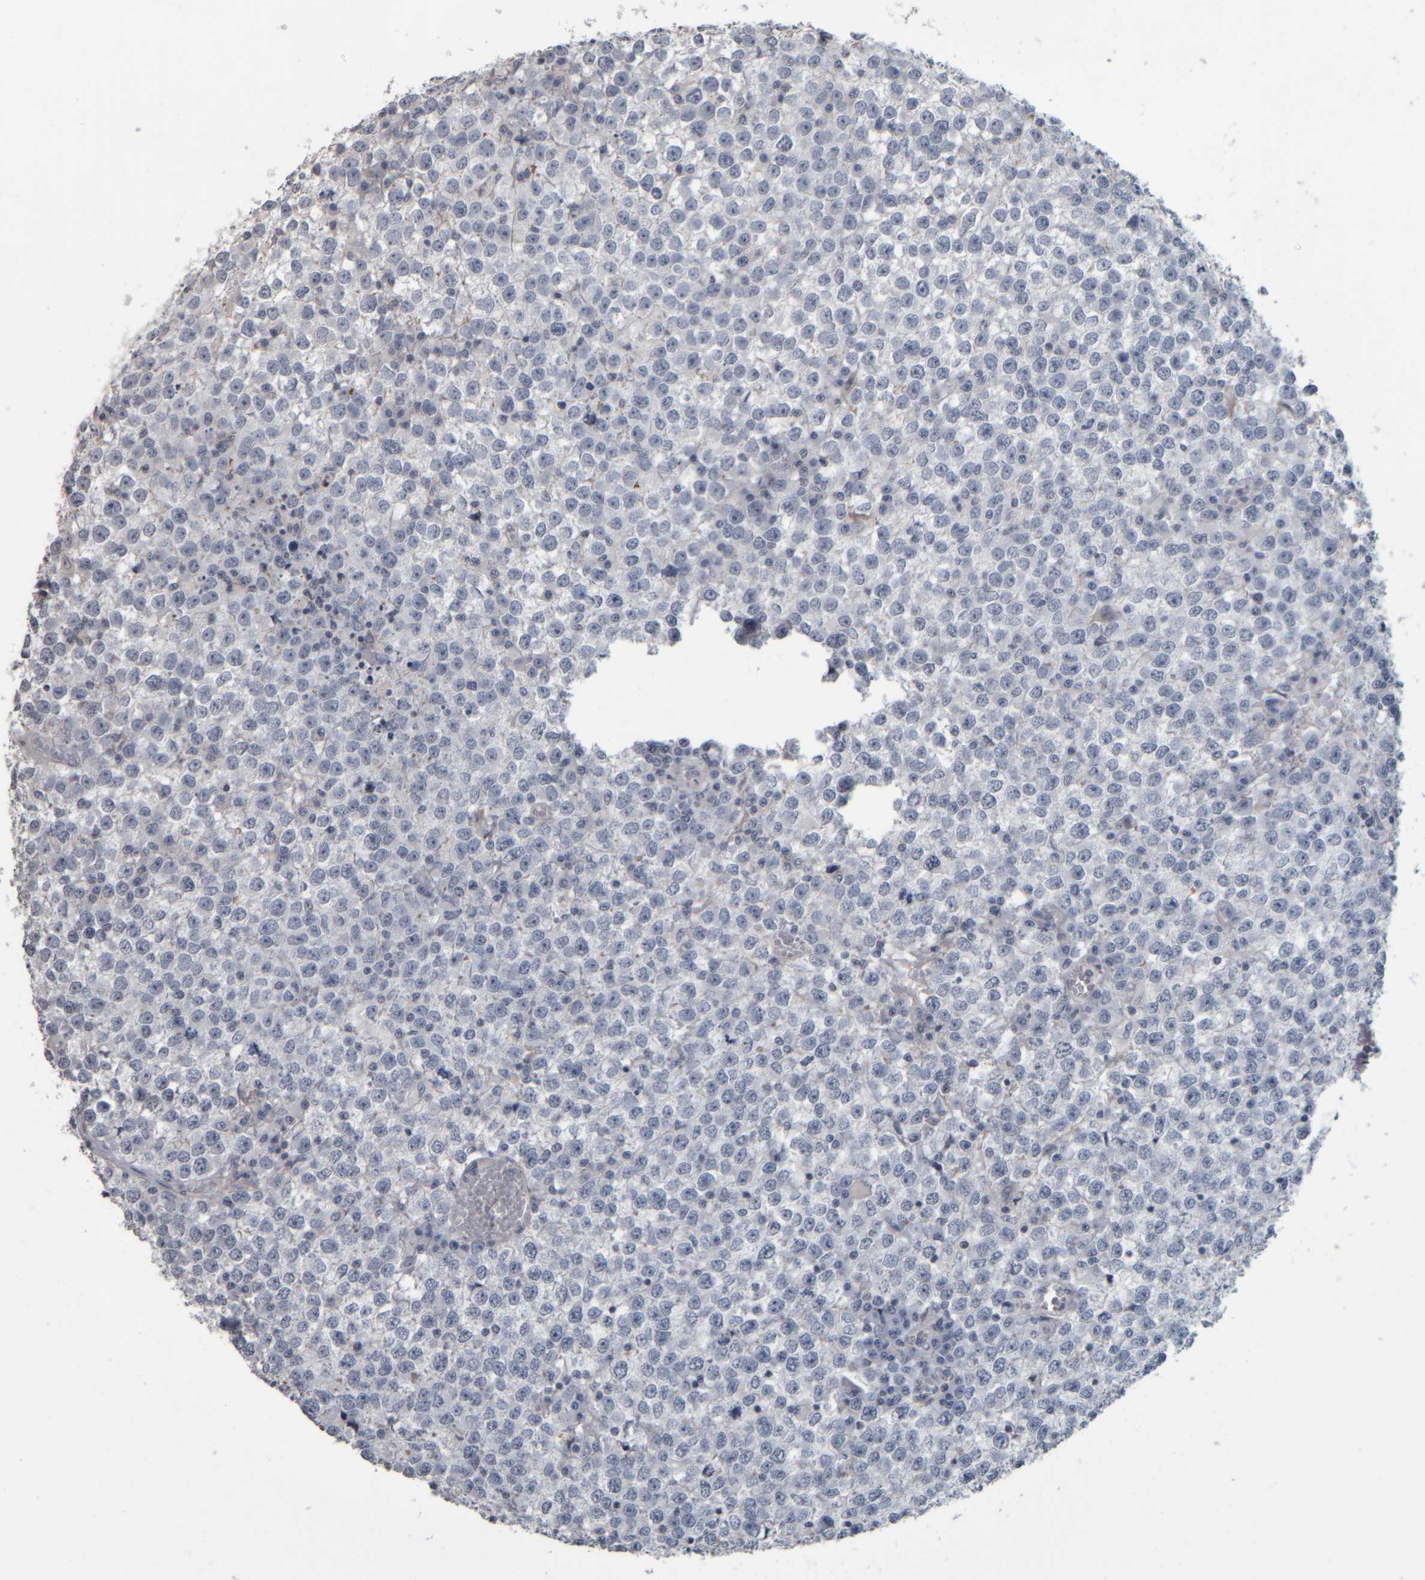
{"staining": {"intensity": "negative", "quantity": "none", "location": "none"}, "tissue": "testis cancer", "cell_type": "Tumor cells", "image_type": "cancer", "snomed": [{"axis": "morphology", "description": "Seminoma, NOS"}, {"axis": "topography", "description": "Testis"}], "caption": "Human seminoma (testis) stained for a protein using immunohistochemistry (IHC) demonstrates no staining in tumor cells.", "gene": "CAVIN4", "patient": {"sex": "male", "age": 65}}